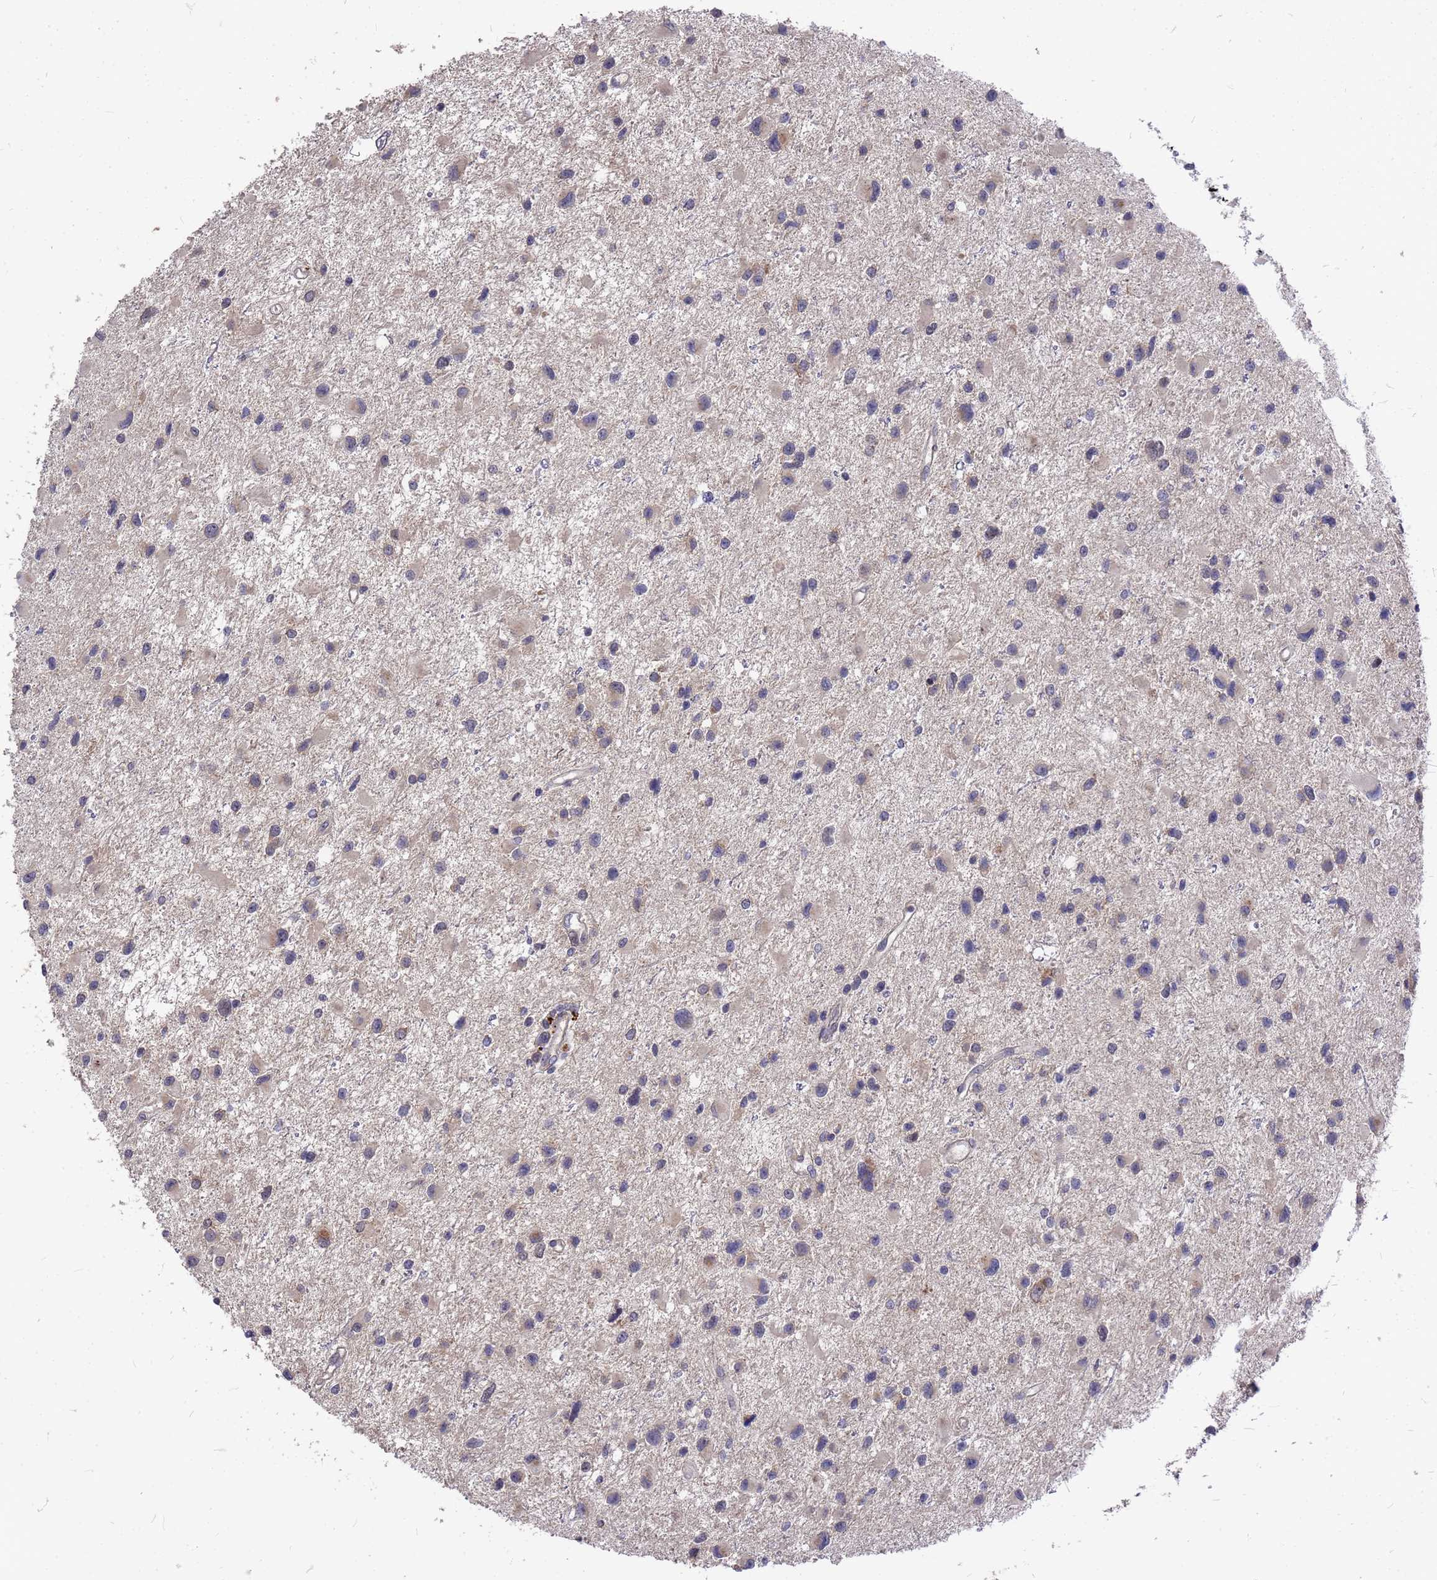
{"staining": {"intensity": "negative", "quantity": "none", "location": "none"}, "tissue": "glioma", "cell_type": "Tumor cells", "image_type": "cancer", "snomed": [{"axis": "morphology", "description": "Glioma, malignant, Low grade"}, {"axis": "topography", "description": "Brain"}], "caption": "A photomicrograph of glioma stained for a protein exhibits no brown staining in tumor cells.", "gene": "ZNF717", "patient": {"sex": "female", "age": 32}}